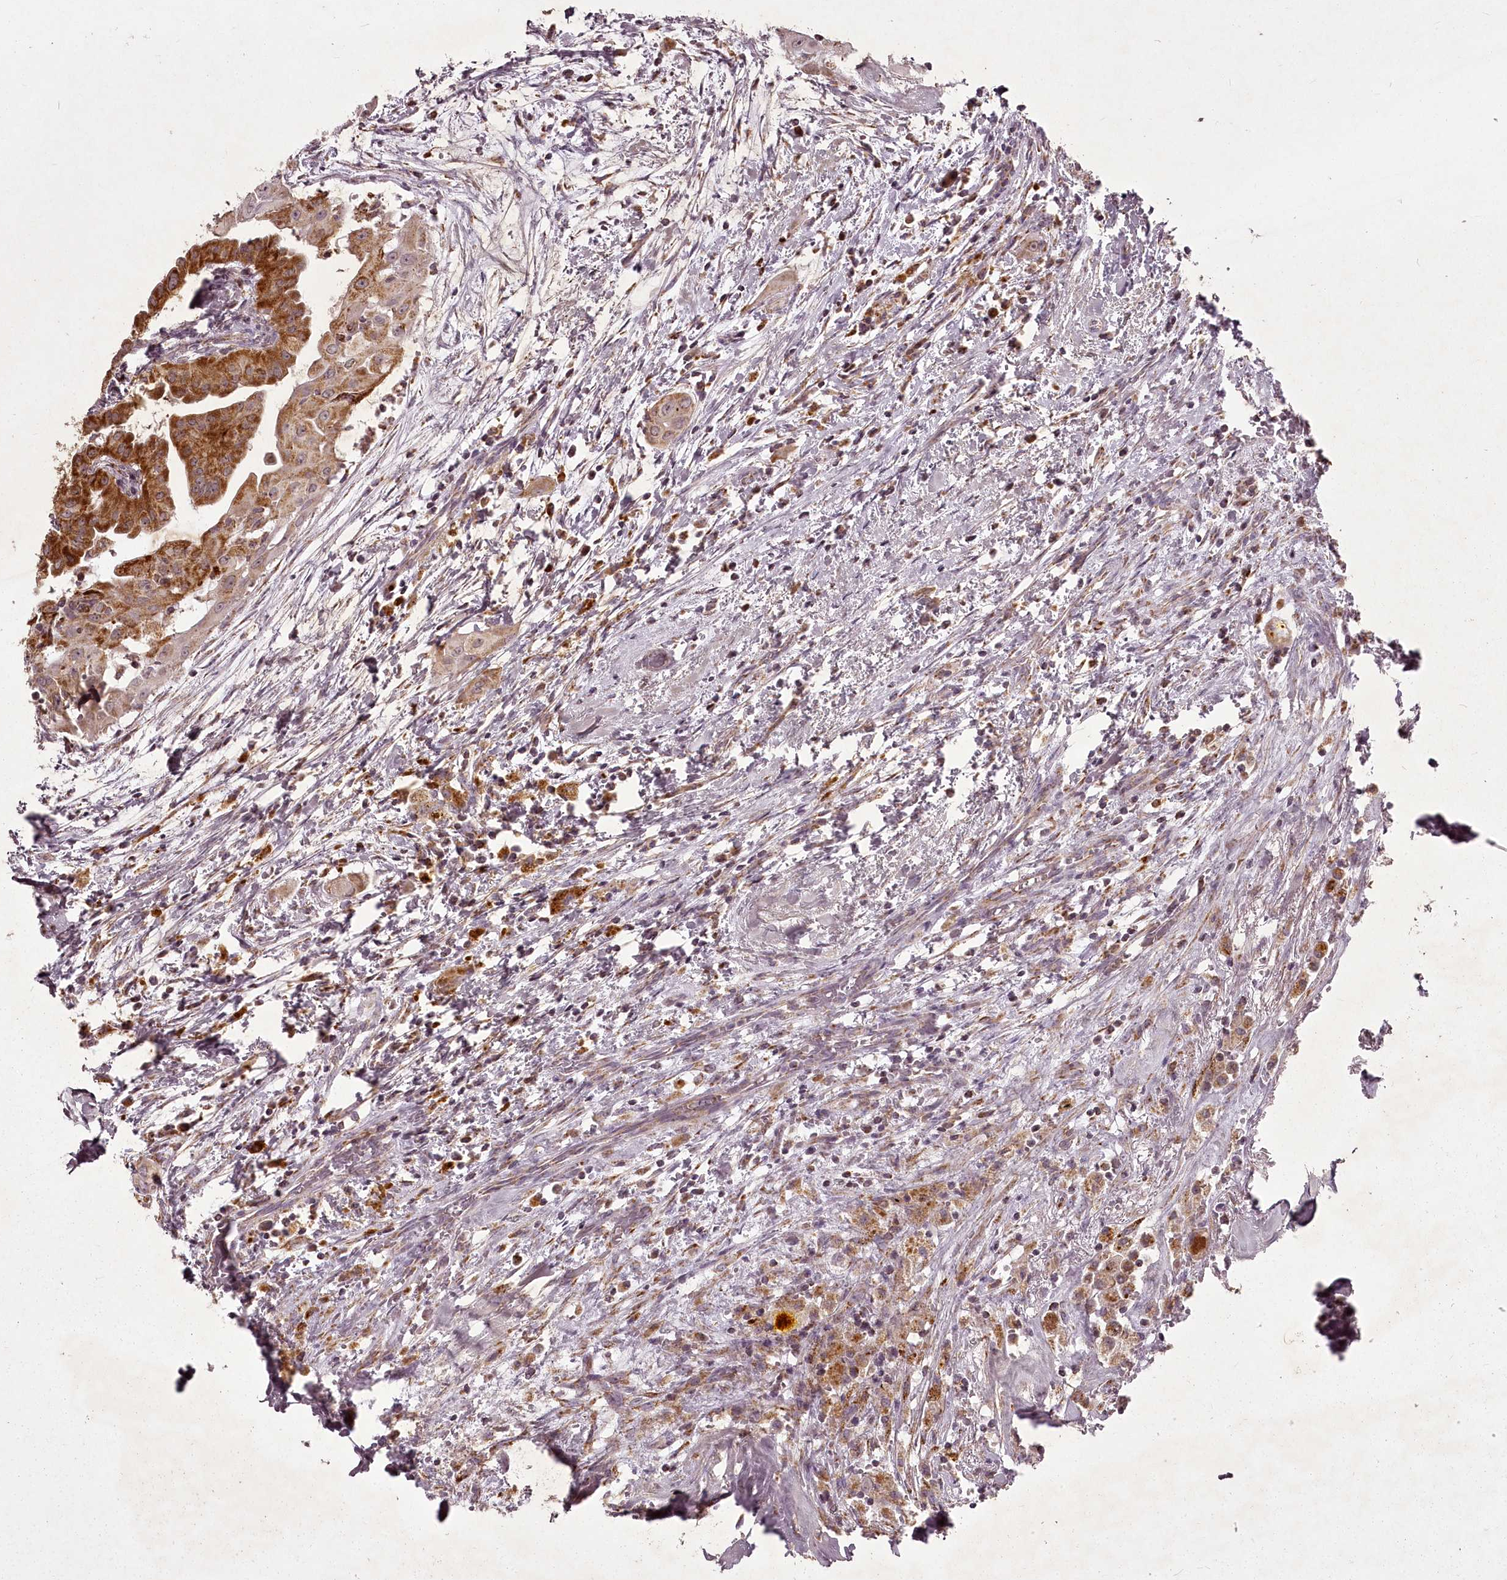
{"staining": {"intensity": "moderate", "quantity": ">75%", "location": "cytoplasmic/membranous"}, "tissue": "thyroid cancer", "cell_type": "Tumor cells", "image_type": "cancer", "snomed": [{"axis": "morphology", "description": "Papillary adenocarcinoma, NOS"}, {"axis": "topography", "description": "Thyroid gland"}], "caption": "An immunohistochemistry (IHC) photomicrograph of neoplastic tissue is shown. Protein staining in brown labels moderate cytoplasmic/membranous positivity in papillary adenocarcinoma (thyroid) within tumor cells.", "gene": "CHCHD2", "patient": {"sex": "female", "age": 59}}